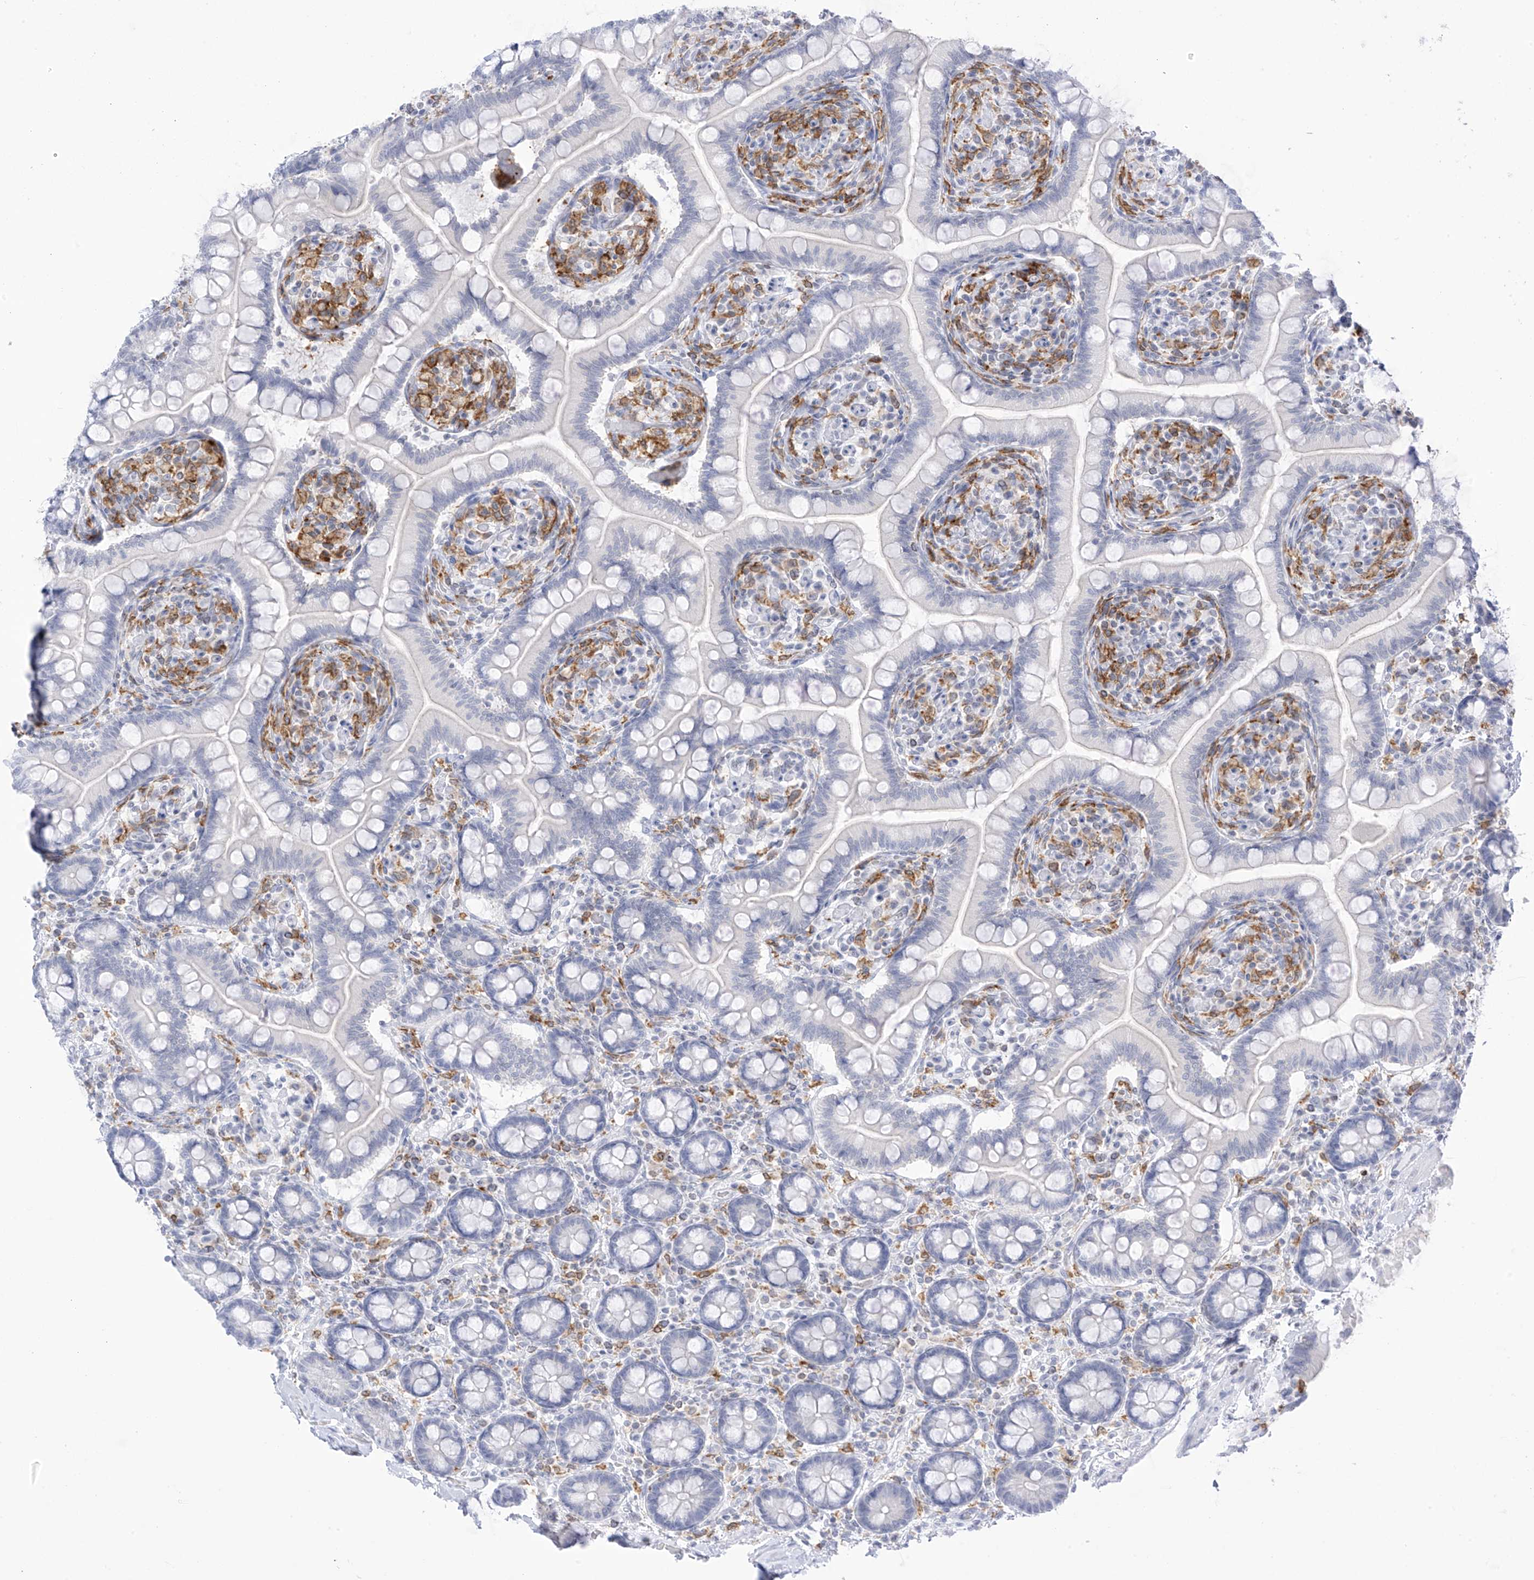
{"staining": {"intensity": "negative", "quantity": "none", "location": "none"}, "tissue": "small intestine", "cell_type": "Glandular cells", "image_type": "normal", "snomed": [{"axis": "morphology", "description": "Normal tissue, NOS"}, {"axis": "topography", "description": "Small intestine"}], "caption": "Immunohistochemistry histopathology image of normal small intestine stained for a protein (brown), which shows no positivity in glandular cells. The staining is performed using DAB (3,3'-diaminobenzidine) brown chromogen with nuclei counter-stained in using hematoxylin.", "gene": "TBXAS1", "patient": {"sex": "female", "age": 64}}